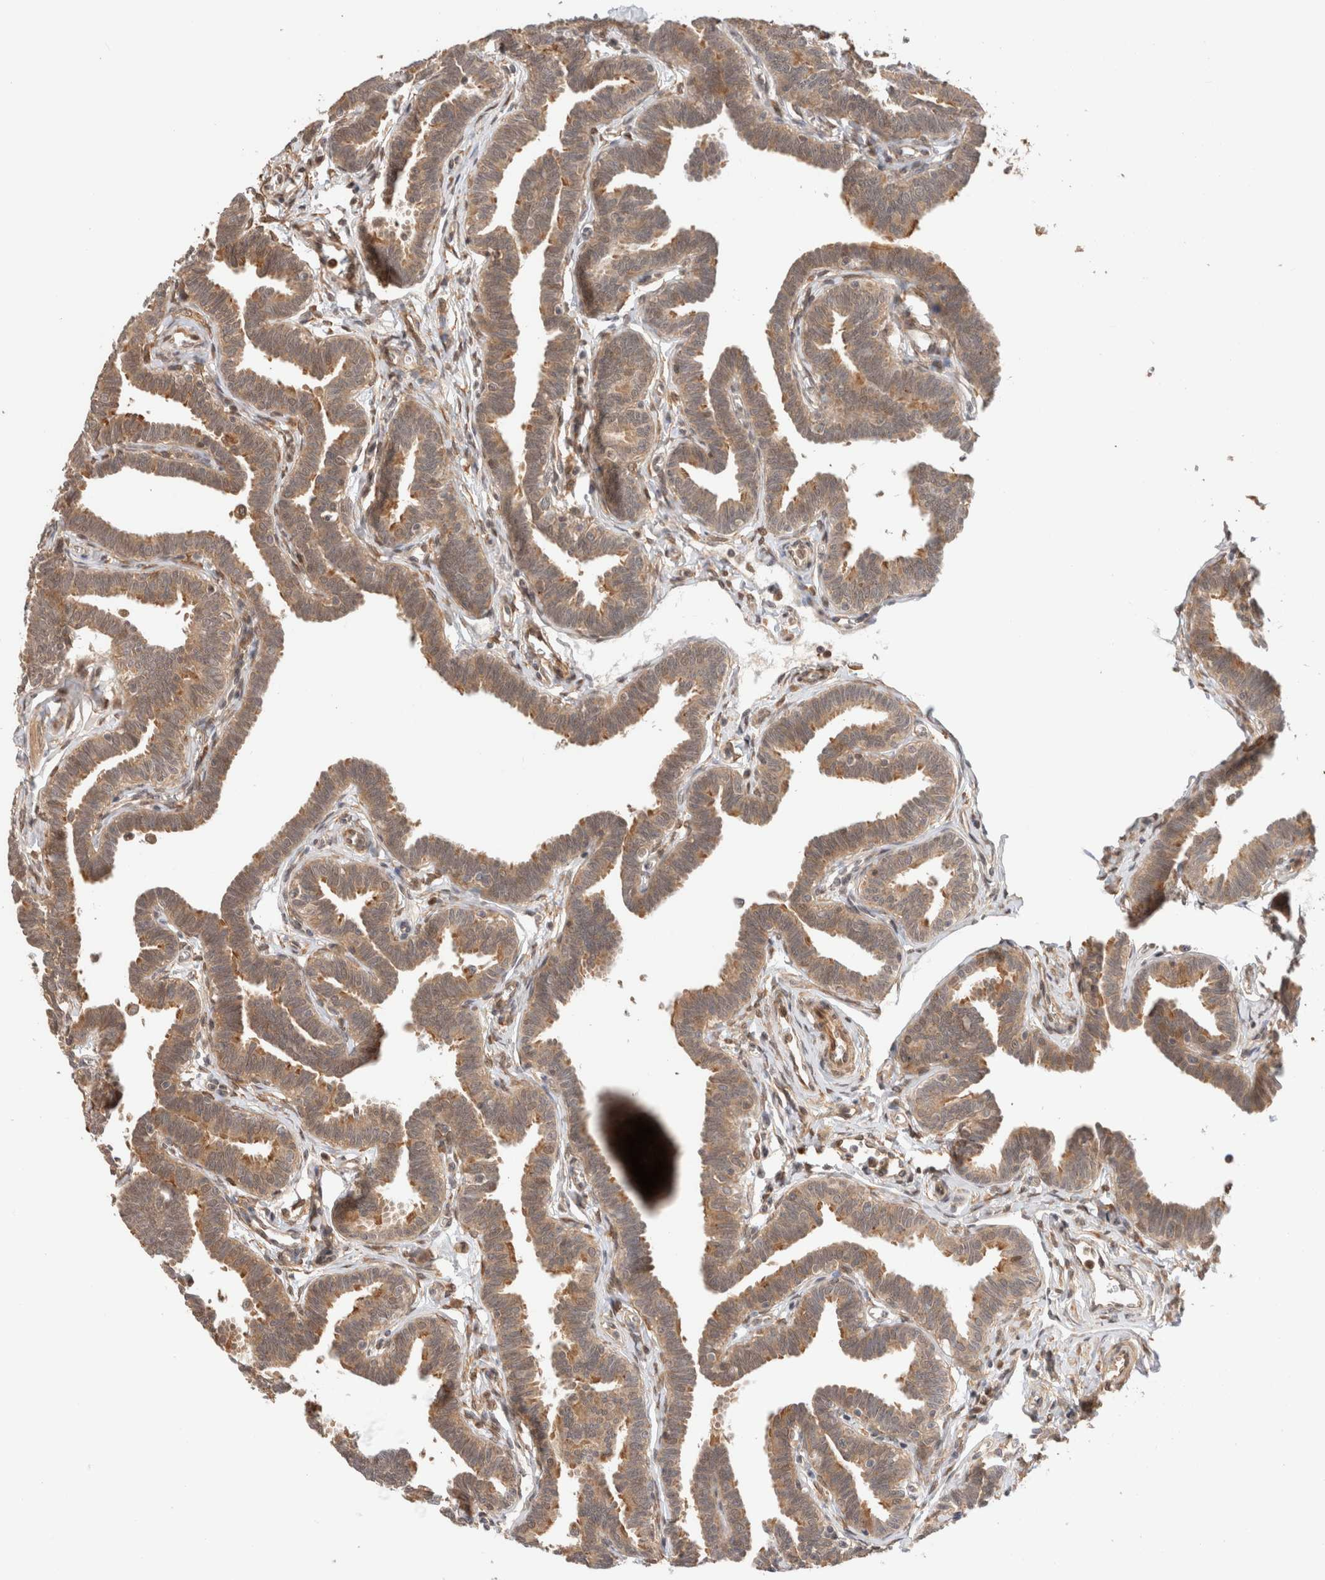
{"staining": {"intensity": "moderate", "quantity": ">75%", "location": "cytoplasmic/membranous"}, "tissue": "fallopian tube", "cell_type": "Glandular cells", "image_type": "normal", "snomed": [{"axis": "morphology", "description": "Normal tissue, NOS"}, {"axis": "topography", "description": "Fallopian tube"}, {"axis": "topography", "description": "Ovary"}], "caption": "Glandular cells exhibit medium levels of moderate cytoplasmic/membranous expression in approximately >75% of cells in benign human fallopian tube.", "gene": "OTUD6B", "patient": {"sex": "female", "age": 23}}